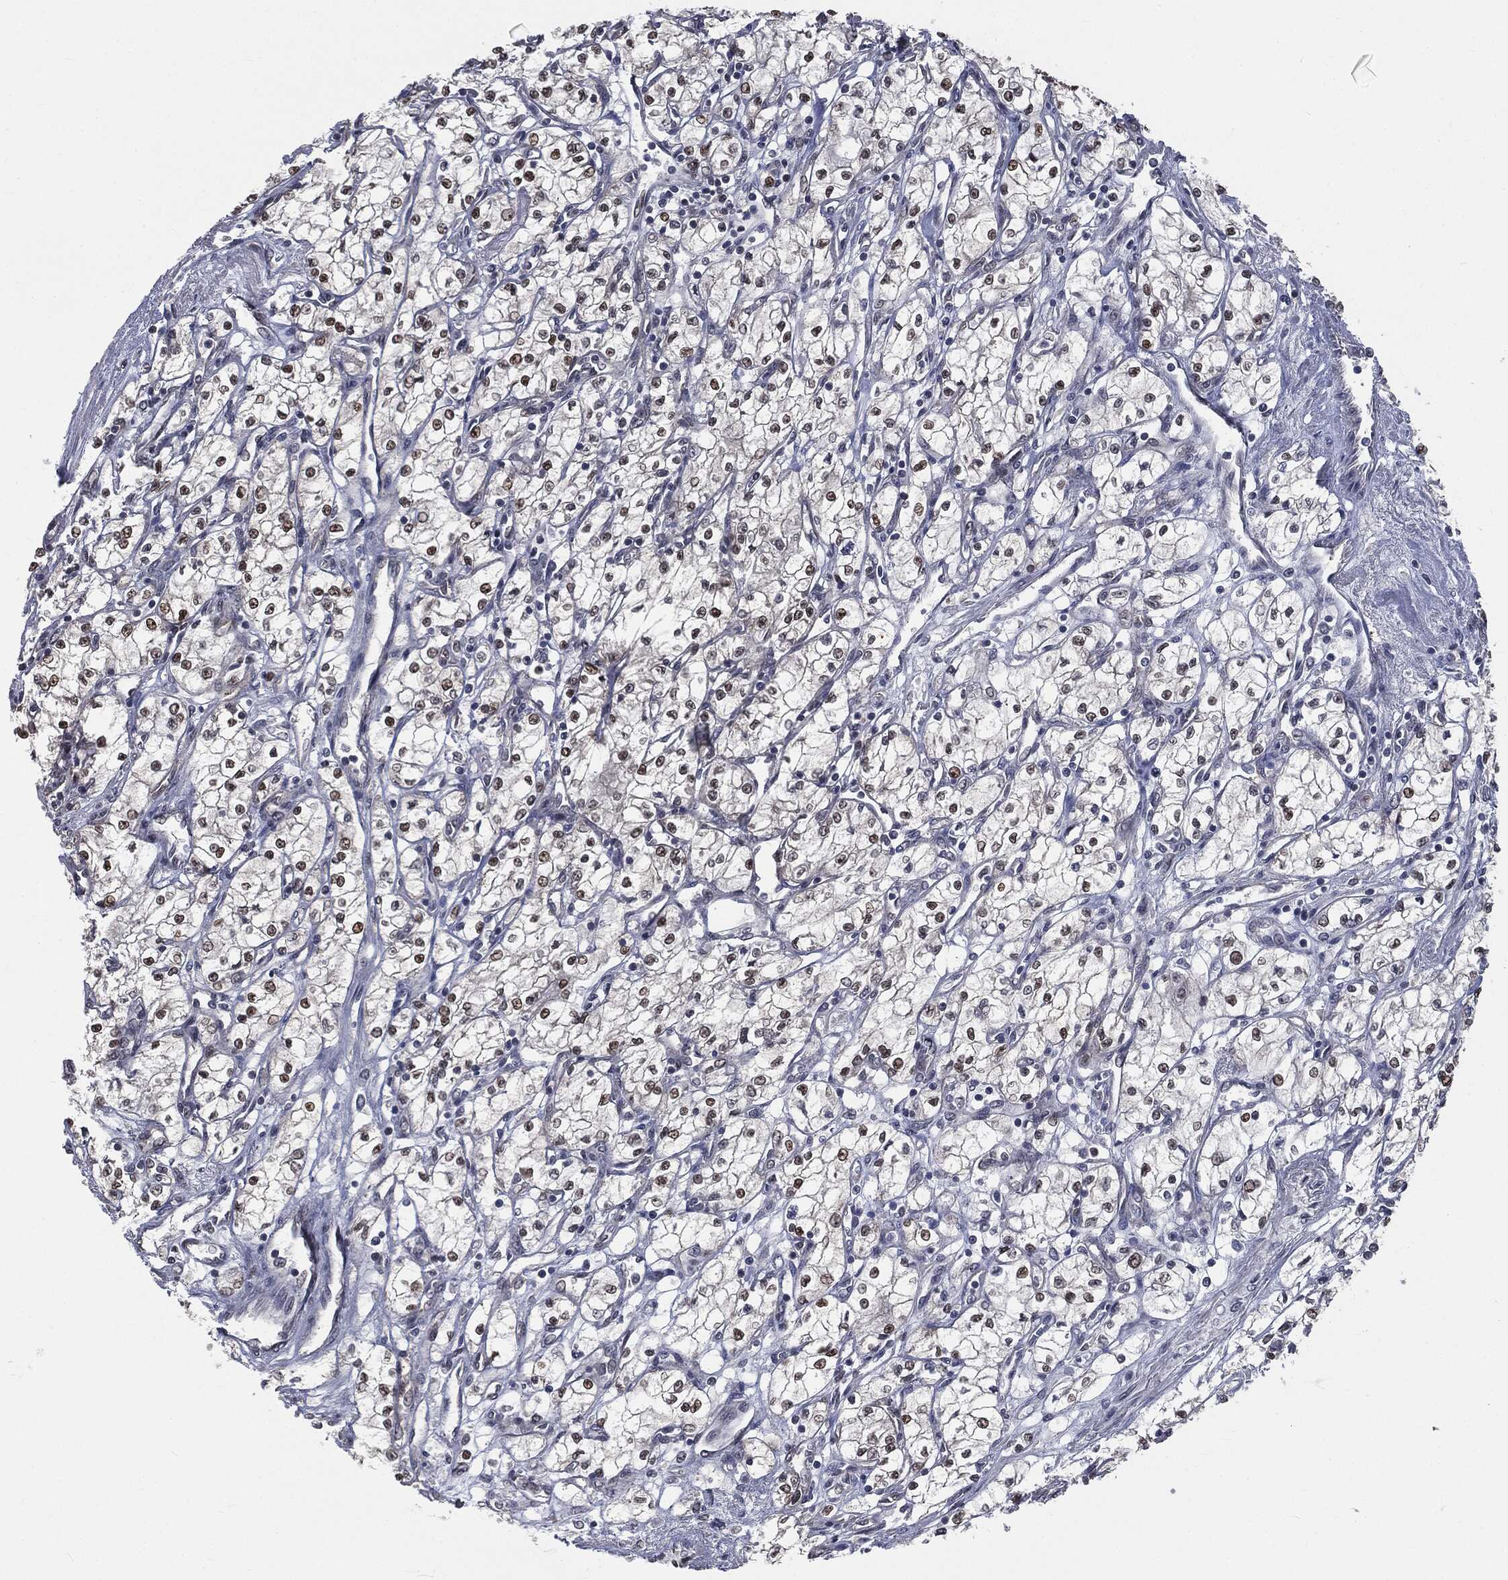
{"staining": {"intensity": "strong", "quantity": "25%-75%", "location": "nuclear"}, "tissue": "renal cancer", "cell_type": "Tumor cells", "image_type": "cancer", "snomed": [{"axis": "morphology", "description": "Adenocarcinoma, NOS"}, {"axis": "topography", "description": "Kidney"}], "caption": "There is high levels of strong nuclear expression in tumor cells of adenocarcinoma (renal), as demonstrated by immunohistochemical staining (brown color).", "gene": "SHLD2", "patient": {"sex": "male", "age": 59}}